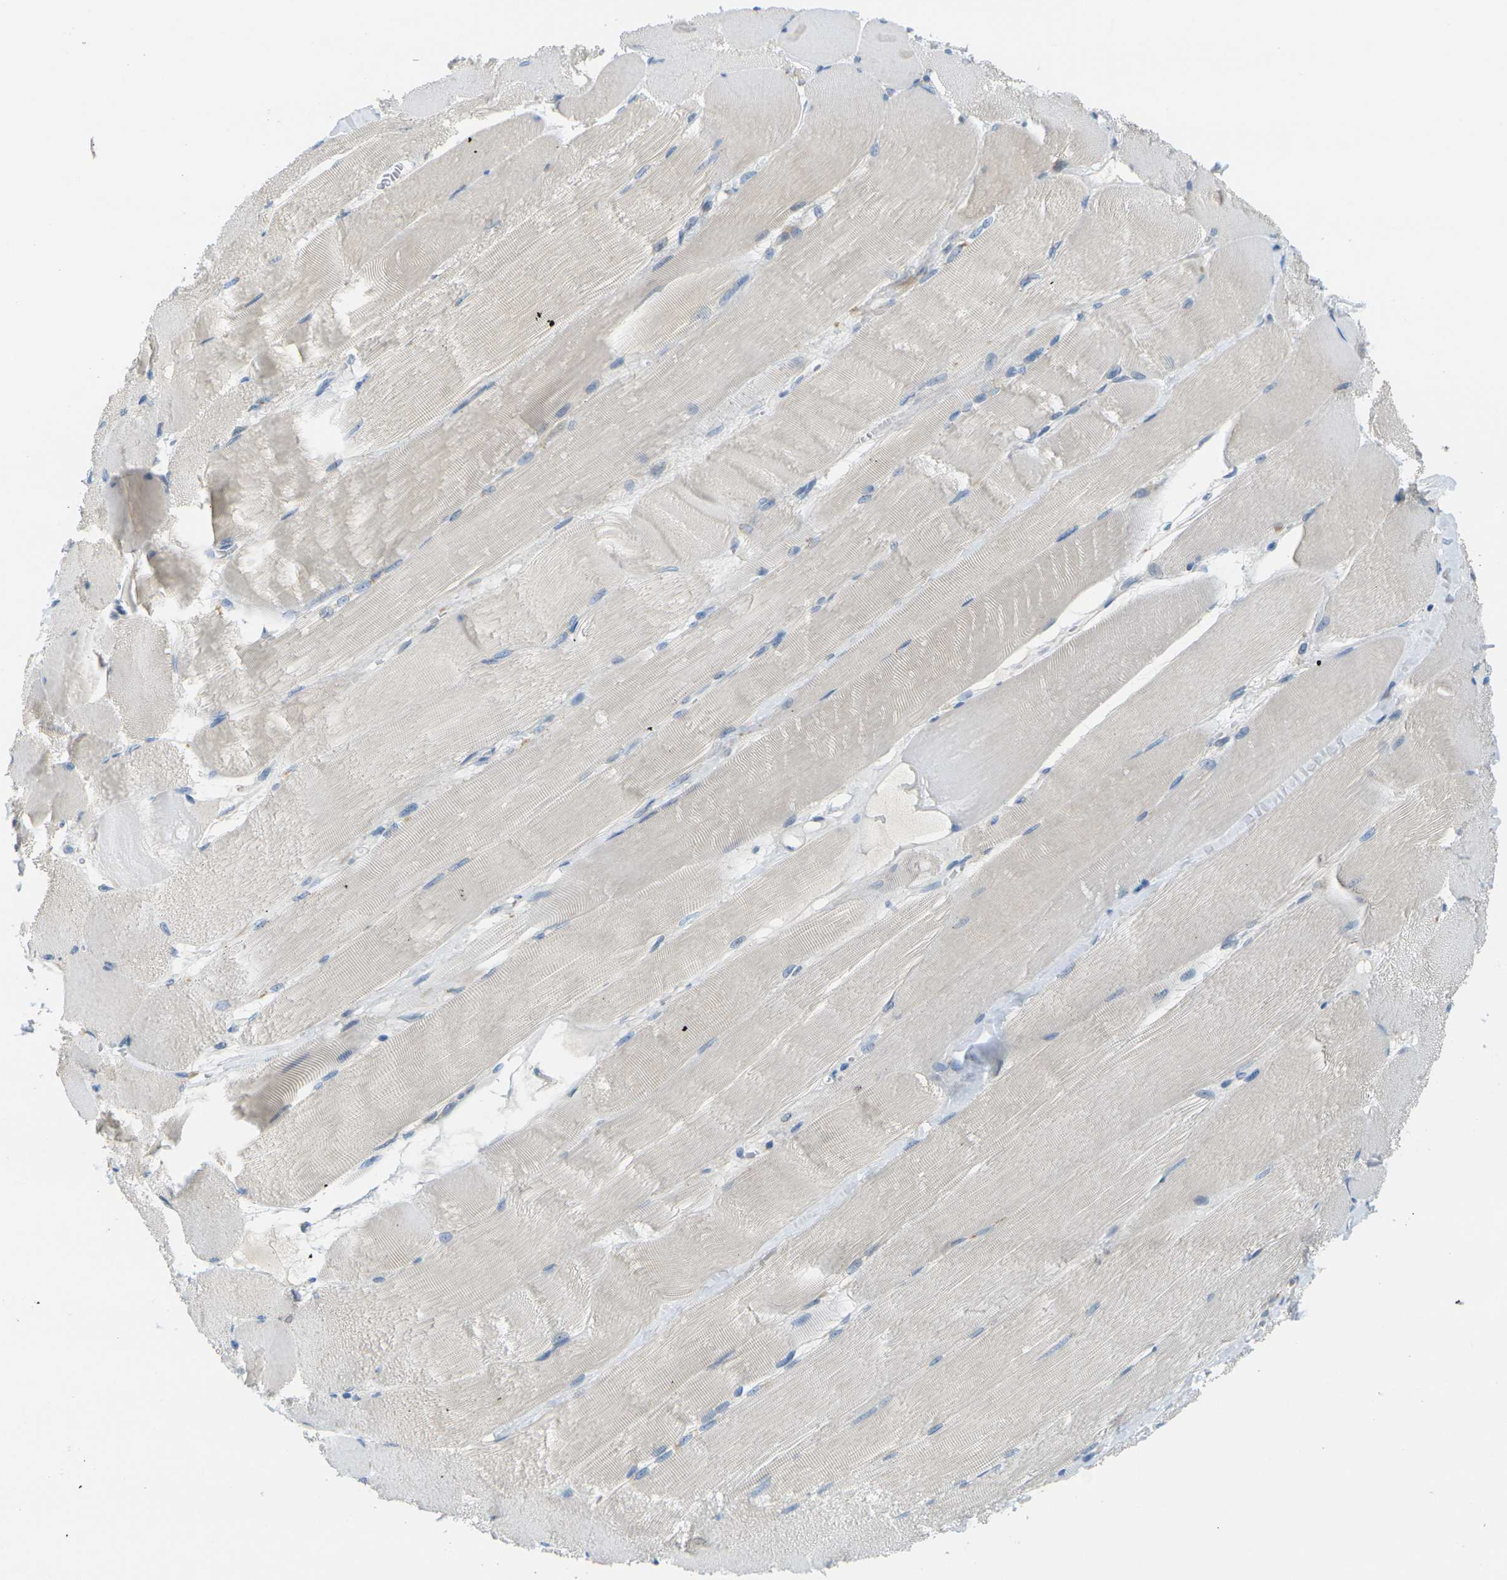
{"staining": {"intensity": "negative", "quantity": "none", "location": "none"}, "tissue": "skeletal muscle", "cell_type": "Myocytes", "image_type": "normal", "snomed": [{"axis": "morphology", "description": "Normal tissue, NOS"}, {"axis": "morphology", "description": "Squamous cell carcinoma, NOS"}, {"axis": "topography", "description": "Skeletal muscle"}], "caption": "Human skeletal muscle stained for a protein using immunohistochemistry (IHC) shows no staining in myocytes.", "gene": "CYP2C8", "patient": {"sex": "male", "age": 51}}